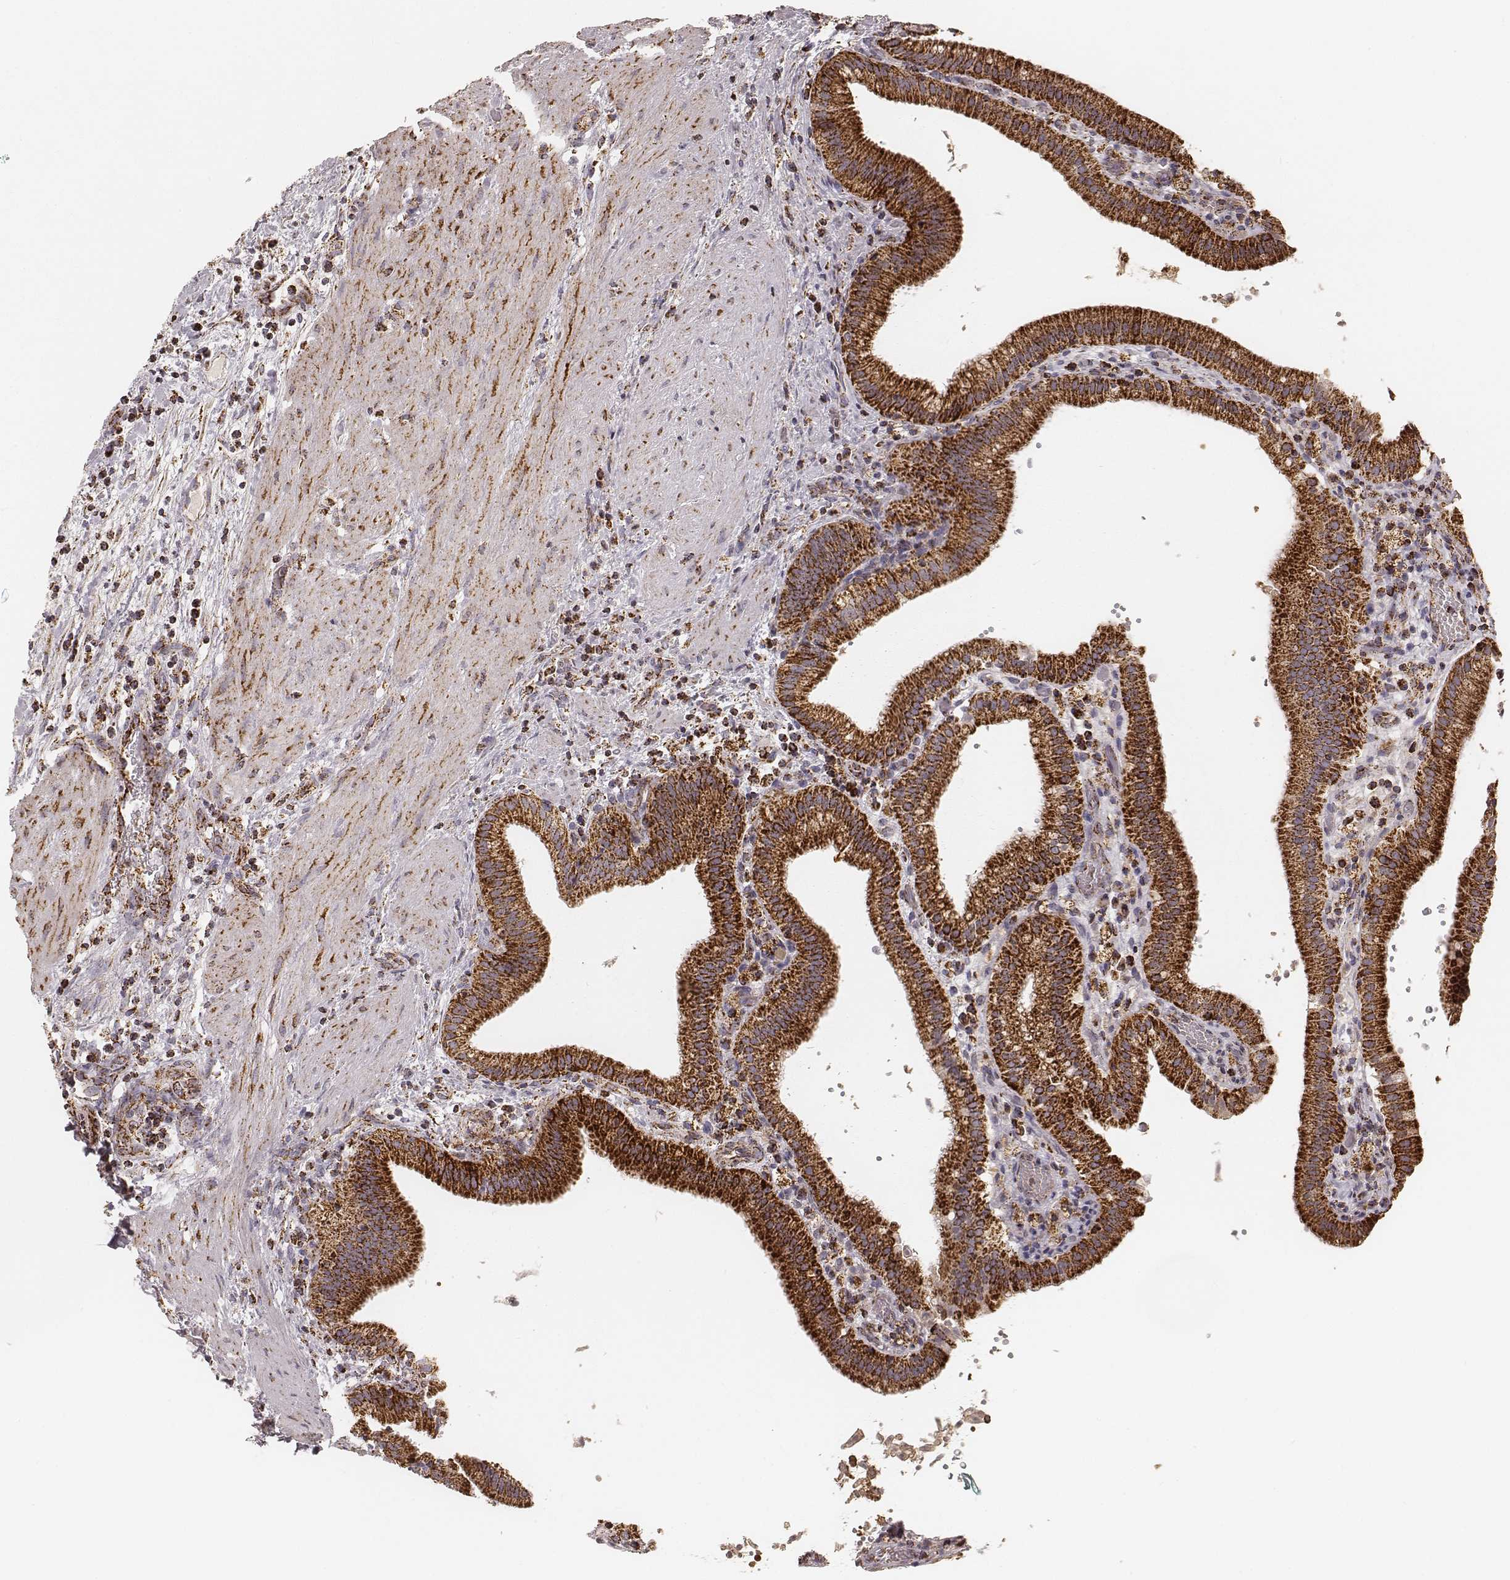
{"staining": {"intensity": "strong", "quantity": ">75%", "location": "cytoplasmic/membranous"}, "tissue": "gallbladder", "cell_type": "Glandular cells", "image_type": "normal", "snomed": [{"axis": "morphology", "description": "Normal tissue, NOS"}, {"axis": "topography", "description": "Gallbladder"}], "caption": "Protein analysis of normal gallbladder demonstrates strong cytoplasmic/membranous positivity in approximately >75% of glandular cells.", "gene": "CS", "patient": {"sex": "male", "age": 42}}